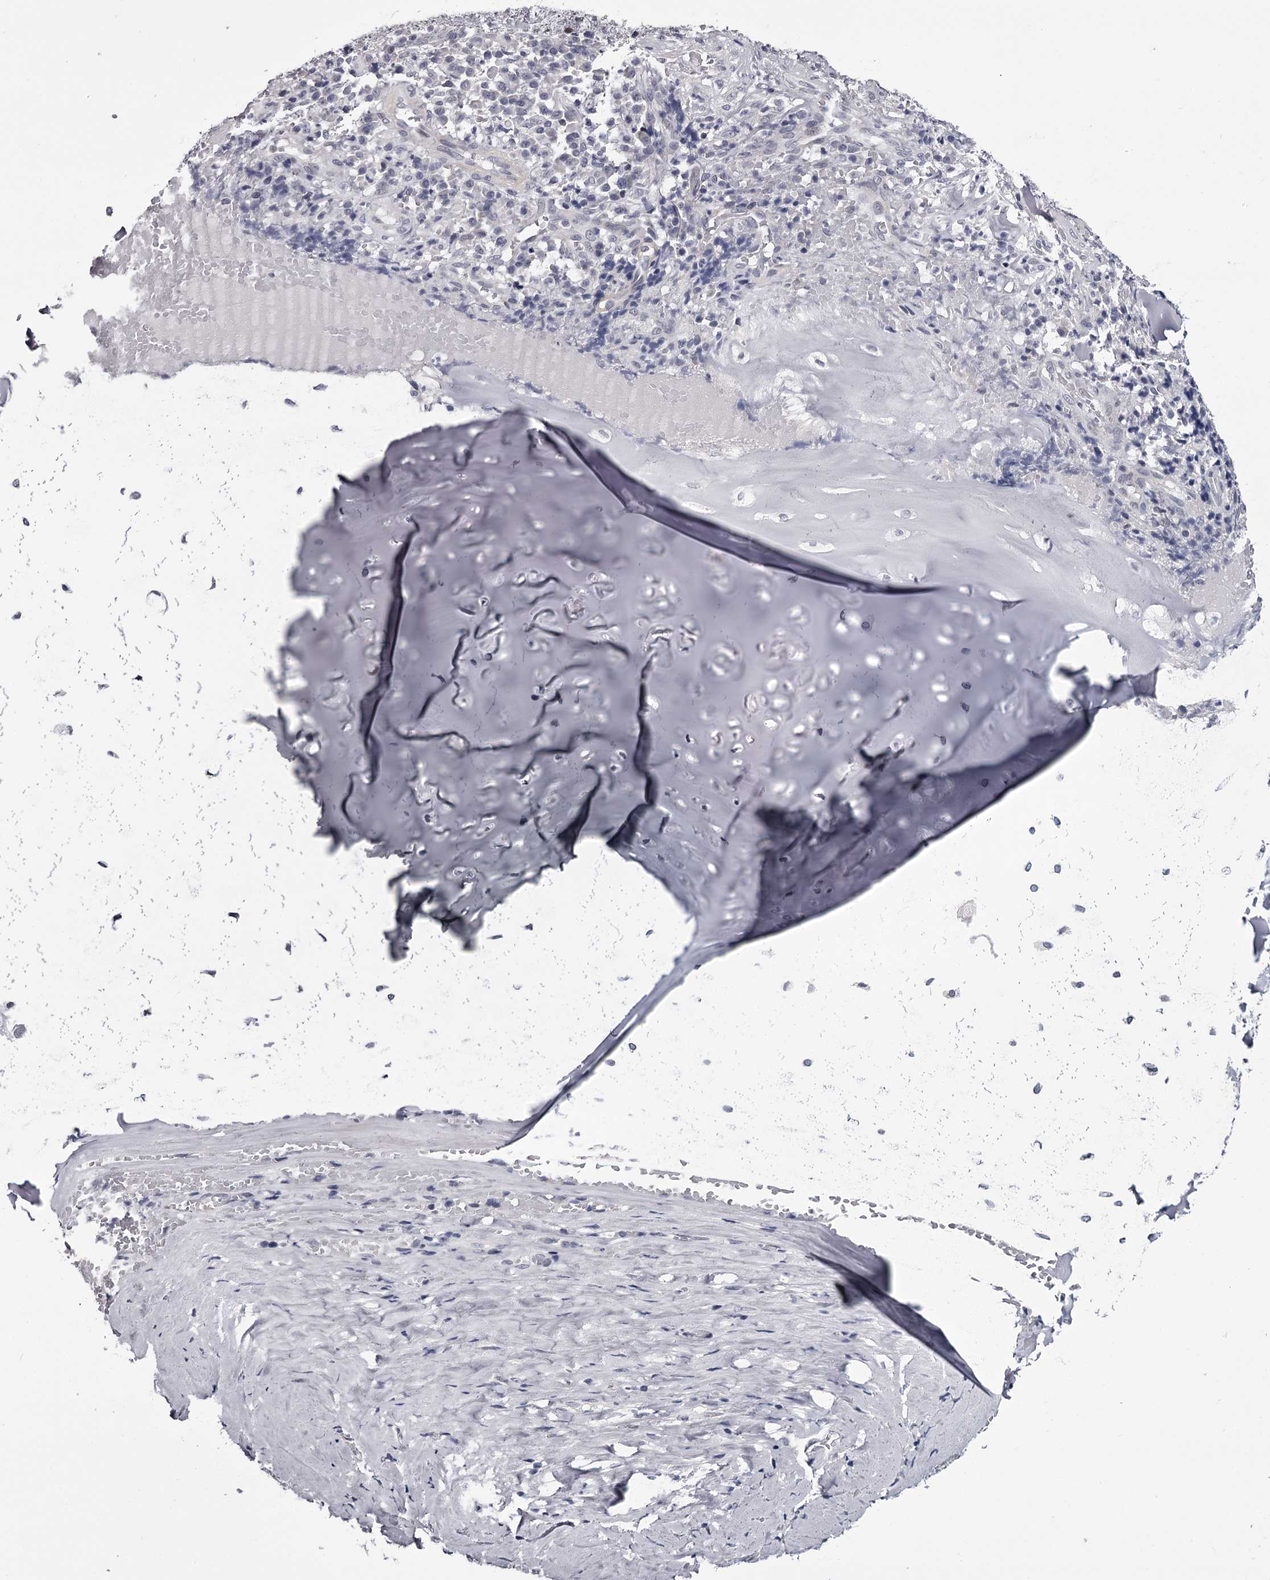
{"staining": {"intensity": "negative", "quantity": "none", "location": "none"}, "tissue": "adipose tissue", "cell_type": "Adipocytes", "image_type": "normal", "snomed": [{"axis": "morphology", "description": "Normal tissue, NOS"}, {"axis": "morphology", "description": "Basal cell carcinoma"}, {"axis": "topography", "description": "Cartilage tissue"}, {"axis": "topography", "description": "Nasopharynx"}, {"axis": "topography", "description": "Oral tissue"}], "caption": "IHC of benign human adipose tissue exhibits no staining in adipocytes. Nuclei are stained in blue.", "gene": "OVOL2", "patient": {"sex": "female", "age": 77}}